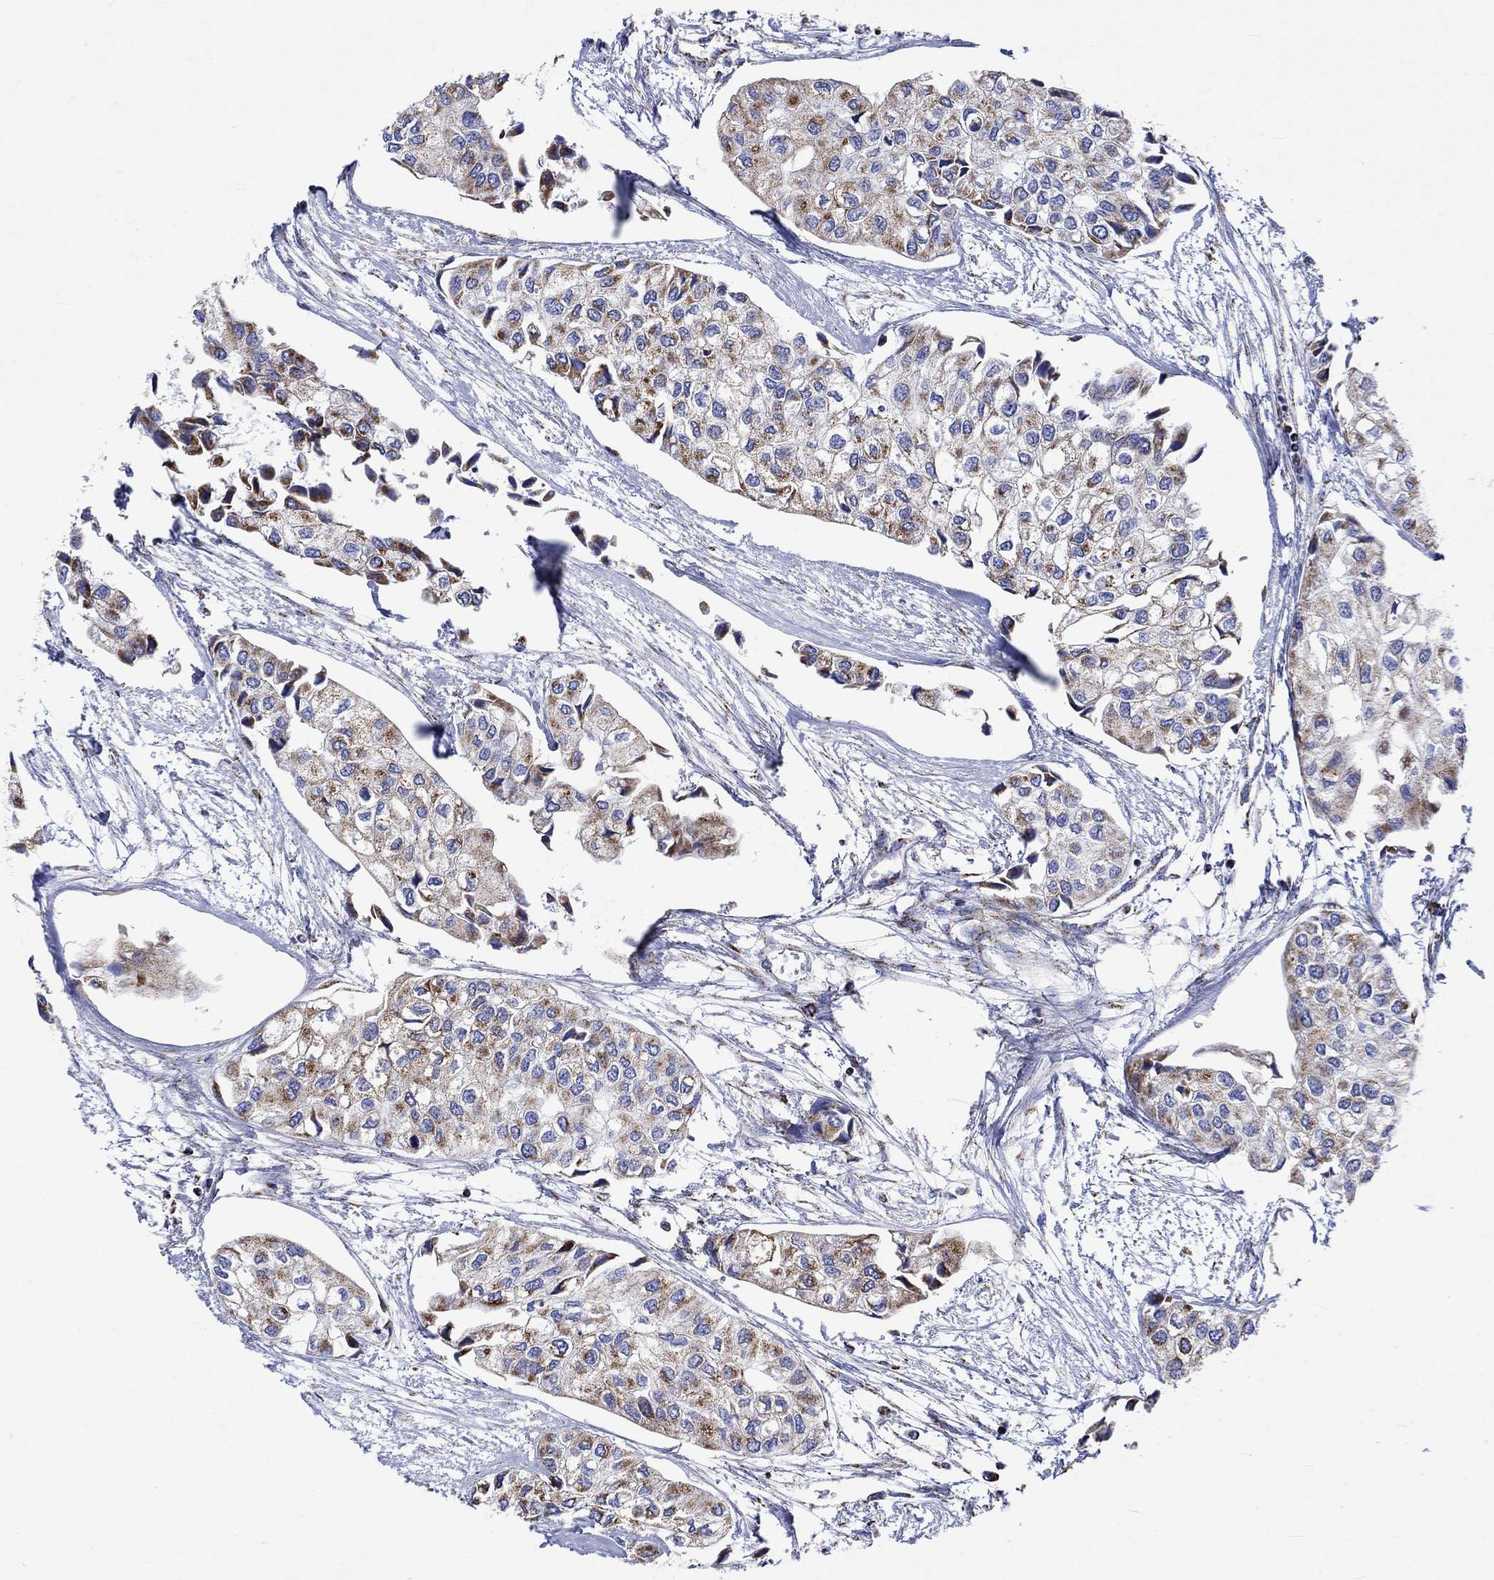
{"staining": {"intensity": "strong", "quantity": "25%-75%", "location": "cytoplasmic/membranous"}, "tissue": "urothelial cancer", "cell_type": "Tumor cells", "image_type": "cancer", "snomed": [{"axis": "morphology", "description": "Urothelial carcinoma, High grade"}, {"axis": "topography", "description": "Urinary bladder"}], "caption": "Tumor cells display strong cytoplasmic/membranous positivity in about 25%-75% of cells in high-grade urothelial carcinoma. The staining is performed using DAB (3,3'-diaminobenzidine) brown chromogen to label protein expression. The nuclei are counter-stained blue using hematoxylin.", "gene": "RCE1", "patient": {"sex": "male", "age": 73}}